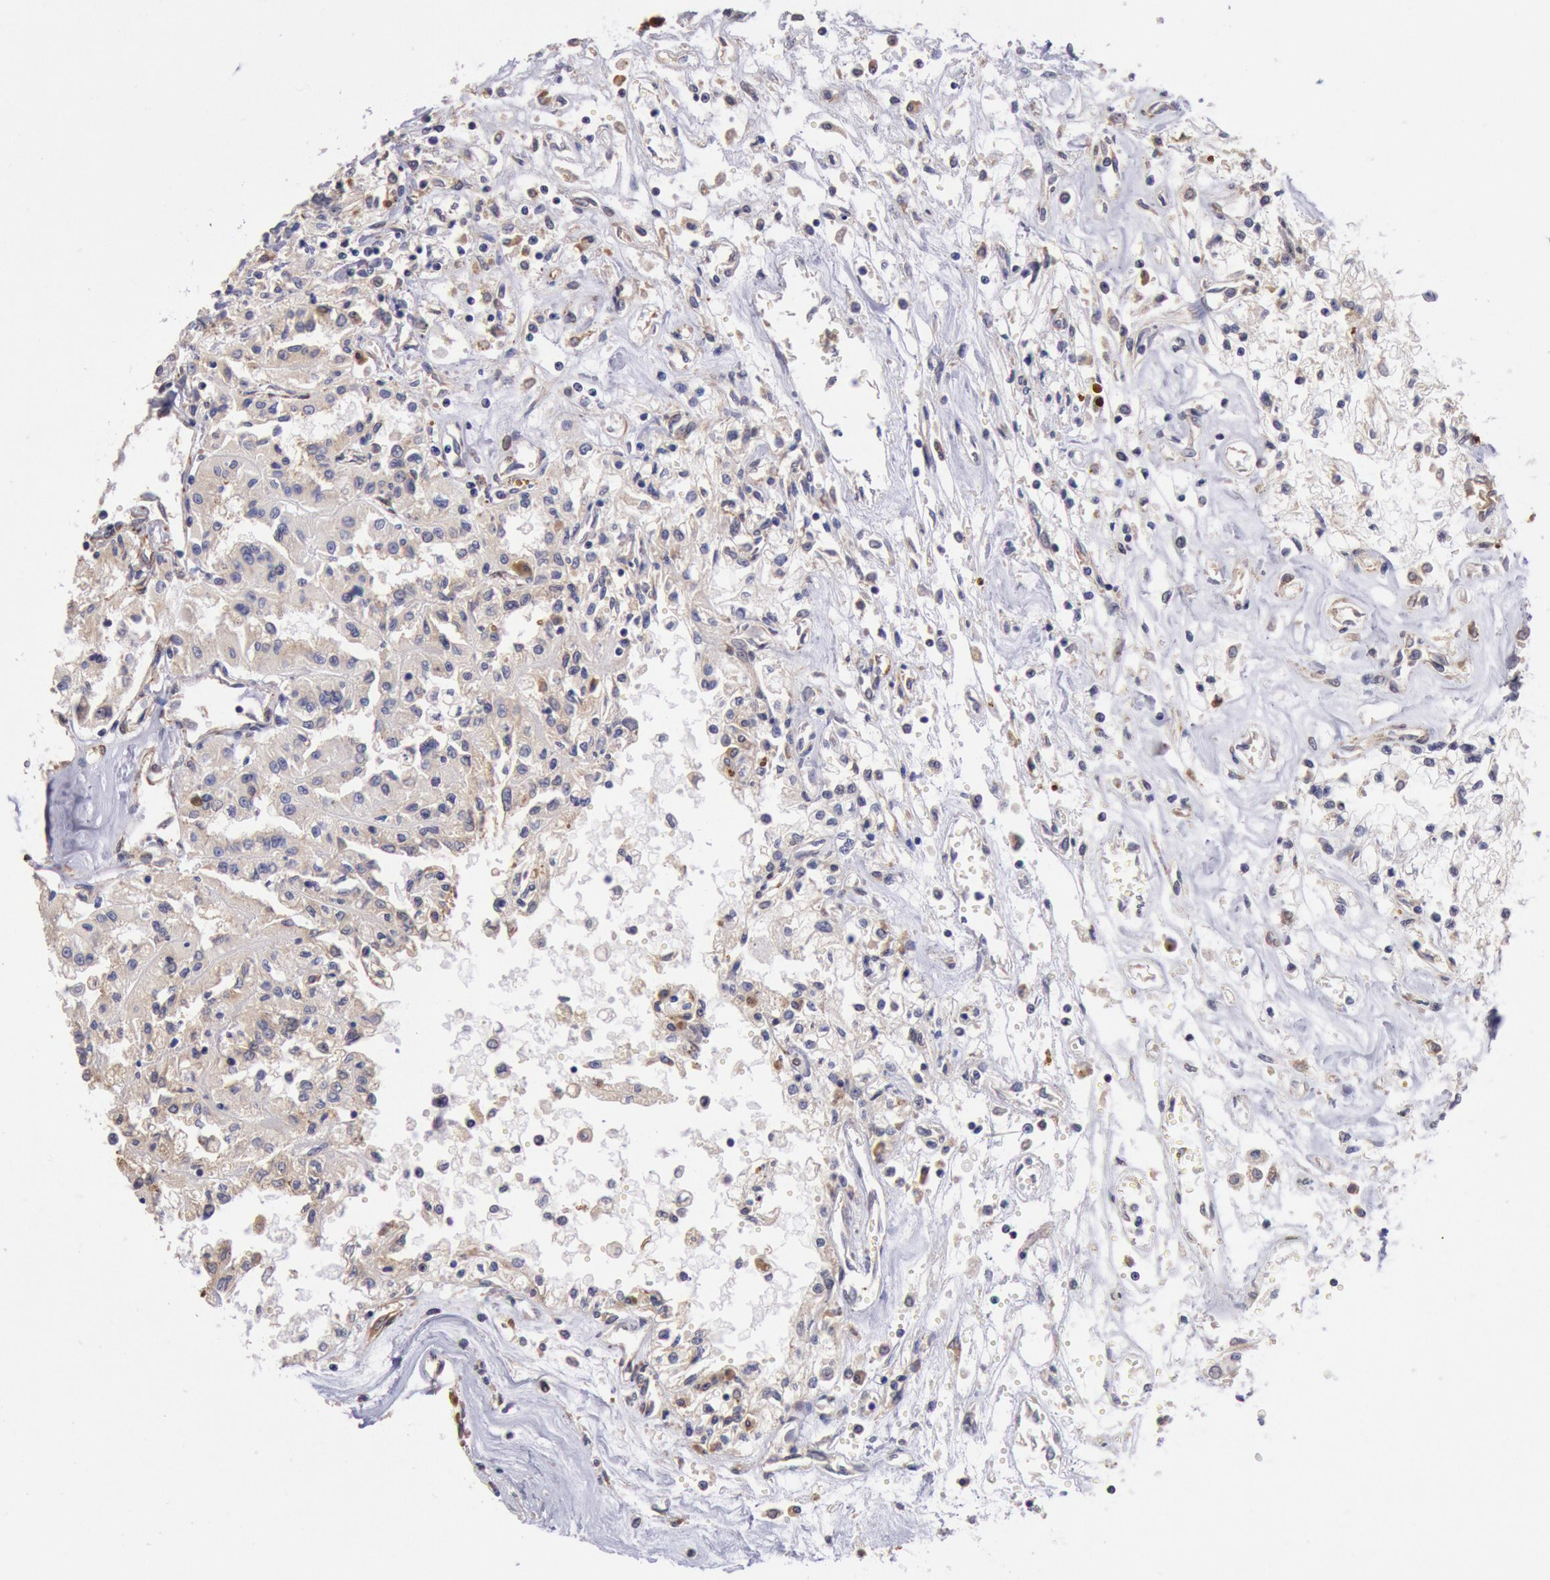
{"staining": {"intensity": "moderate", "quantity": ">75%", "location": "cytoplasmic/membranous"}, "tissue": "renal cancer", "cell_type": "Tumor cells", "image_type": "cancer", "snomed": [{"axis": "morphology", "description": "Adenocarcinoma, NOS"}, {"axis": "topography", "description": "Kidney"}], "caption": "Renal adenocarcinoma tissue exhibits moderate cytoplasmic/membranous staining in about >75% of tumor cells", "gene": "DRG1", "patient": {"sex": "male", "age": 78}}